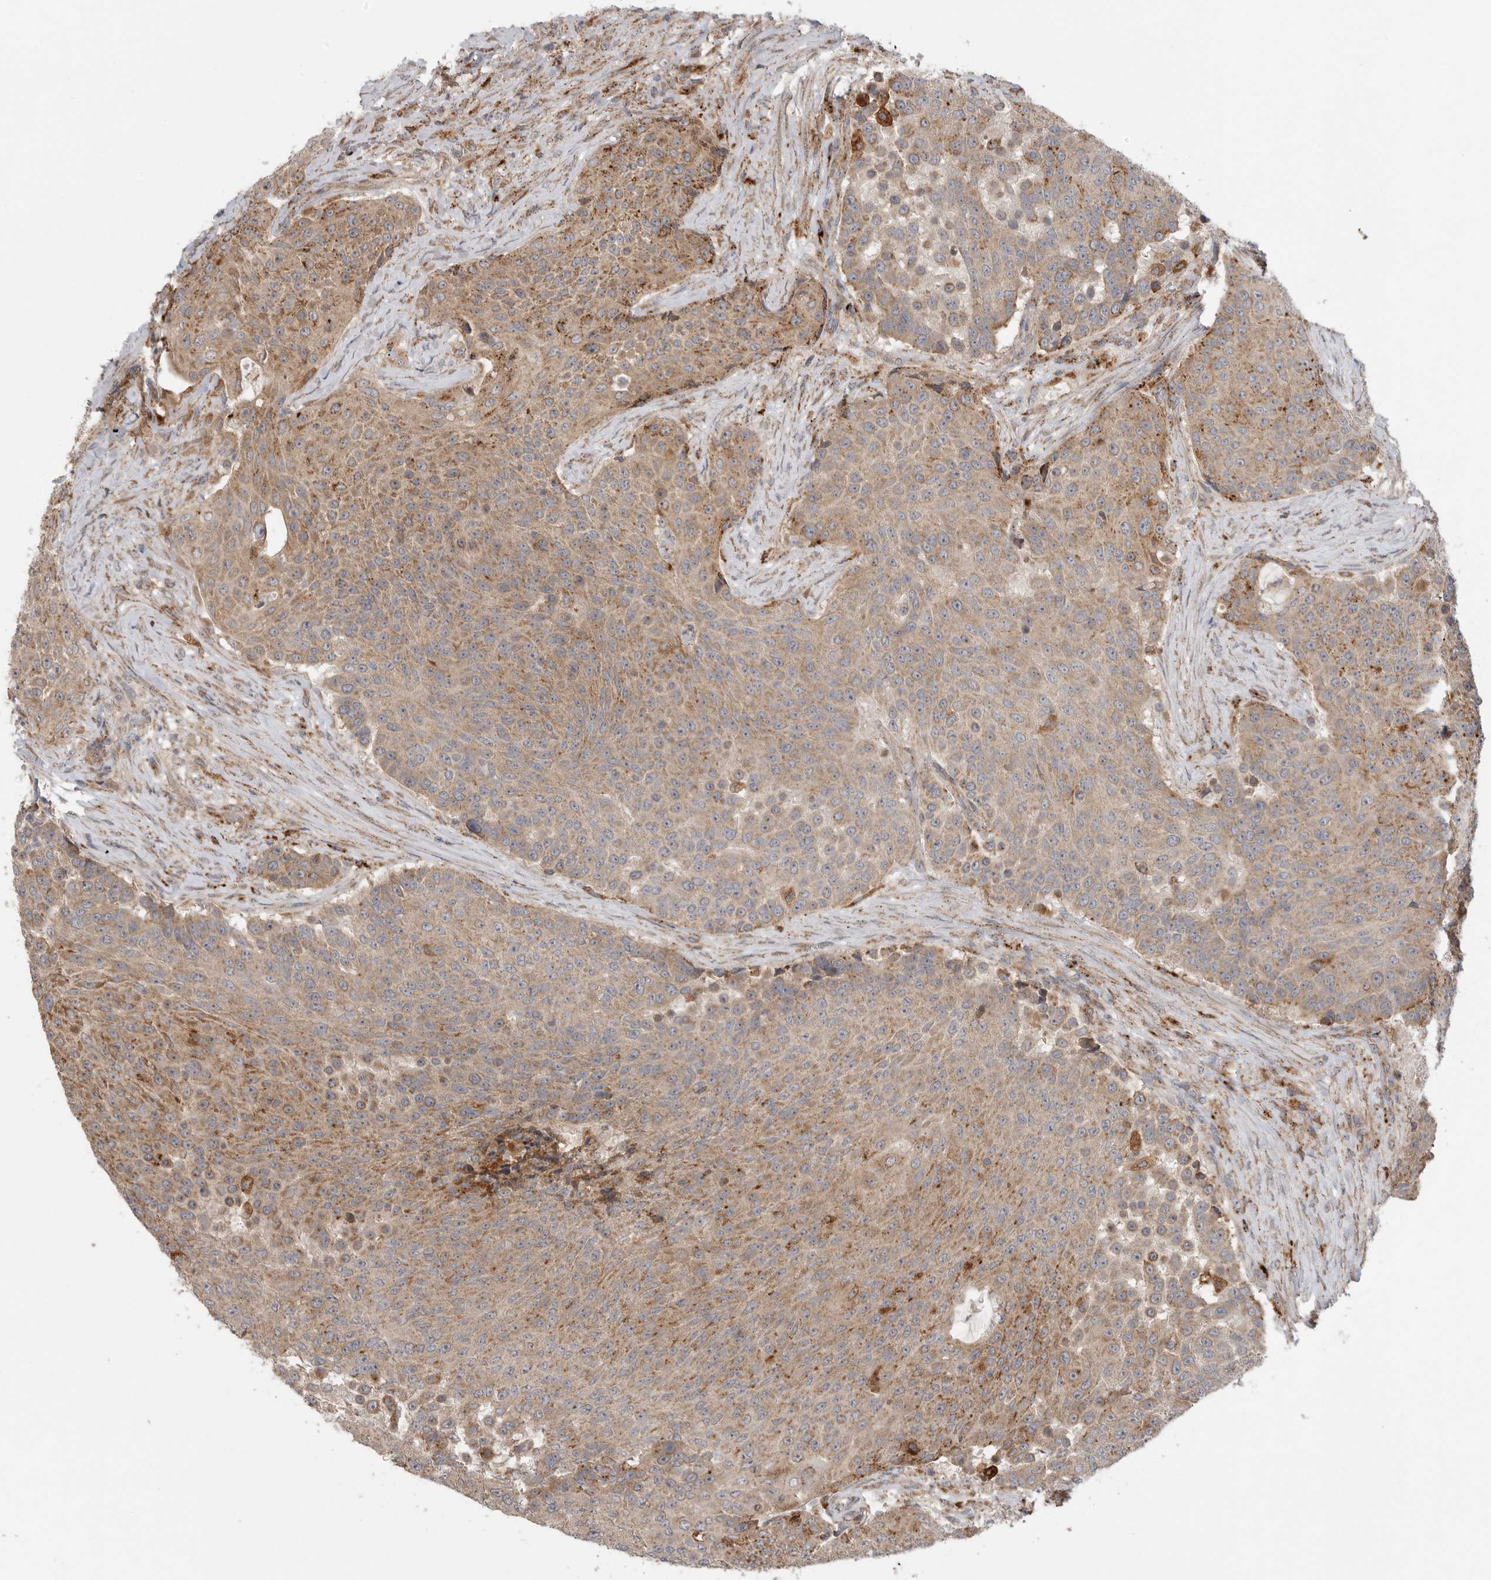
{"staining": {"intensity": "moderate", "quantity": ">75%", "location": "cytoplasmic/membranous"}, "tissue": "urothelial cancer", "cell_type": "Tumor cells", "image_type": "cancer", "snomed": [{"axis": "morphology", "description": "Urothelial carcinoma, High grade"}, {"axis": "topography", "description": "Urinary bladder"}], "caption": "Immunohistochemistry (IHC) (DAB (3,3'-diaminobenzidine)) staining of urothelial cancer demonstrates moderate cytoplasmic/membranous protein positivity in about >75% of tumor cells. (Stains: DAB in brown, nuclei in blue, Microscopy: brightfield microscopy at high magnification).", "gene": "GALNS", "patient": {"sex": "female", "age": 63}}